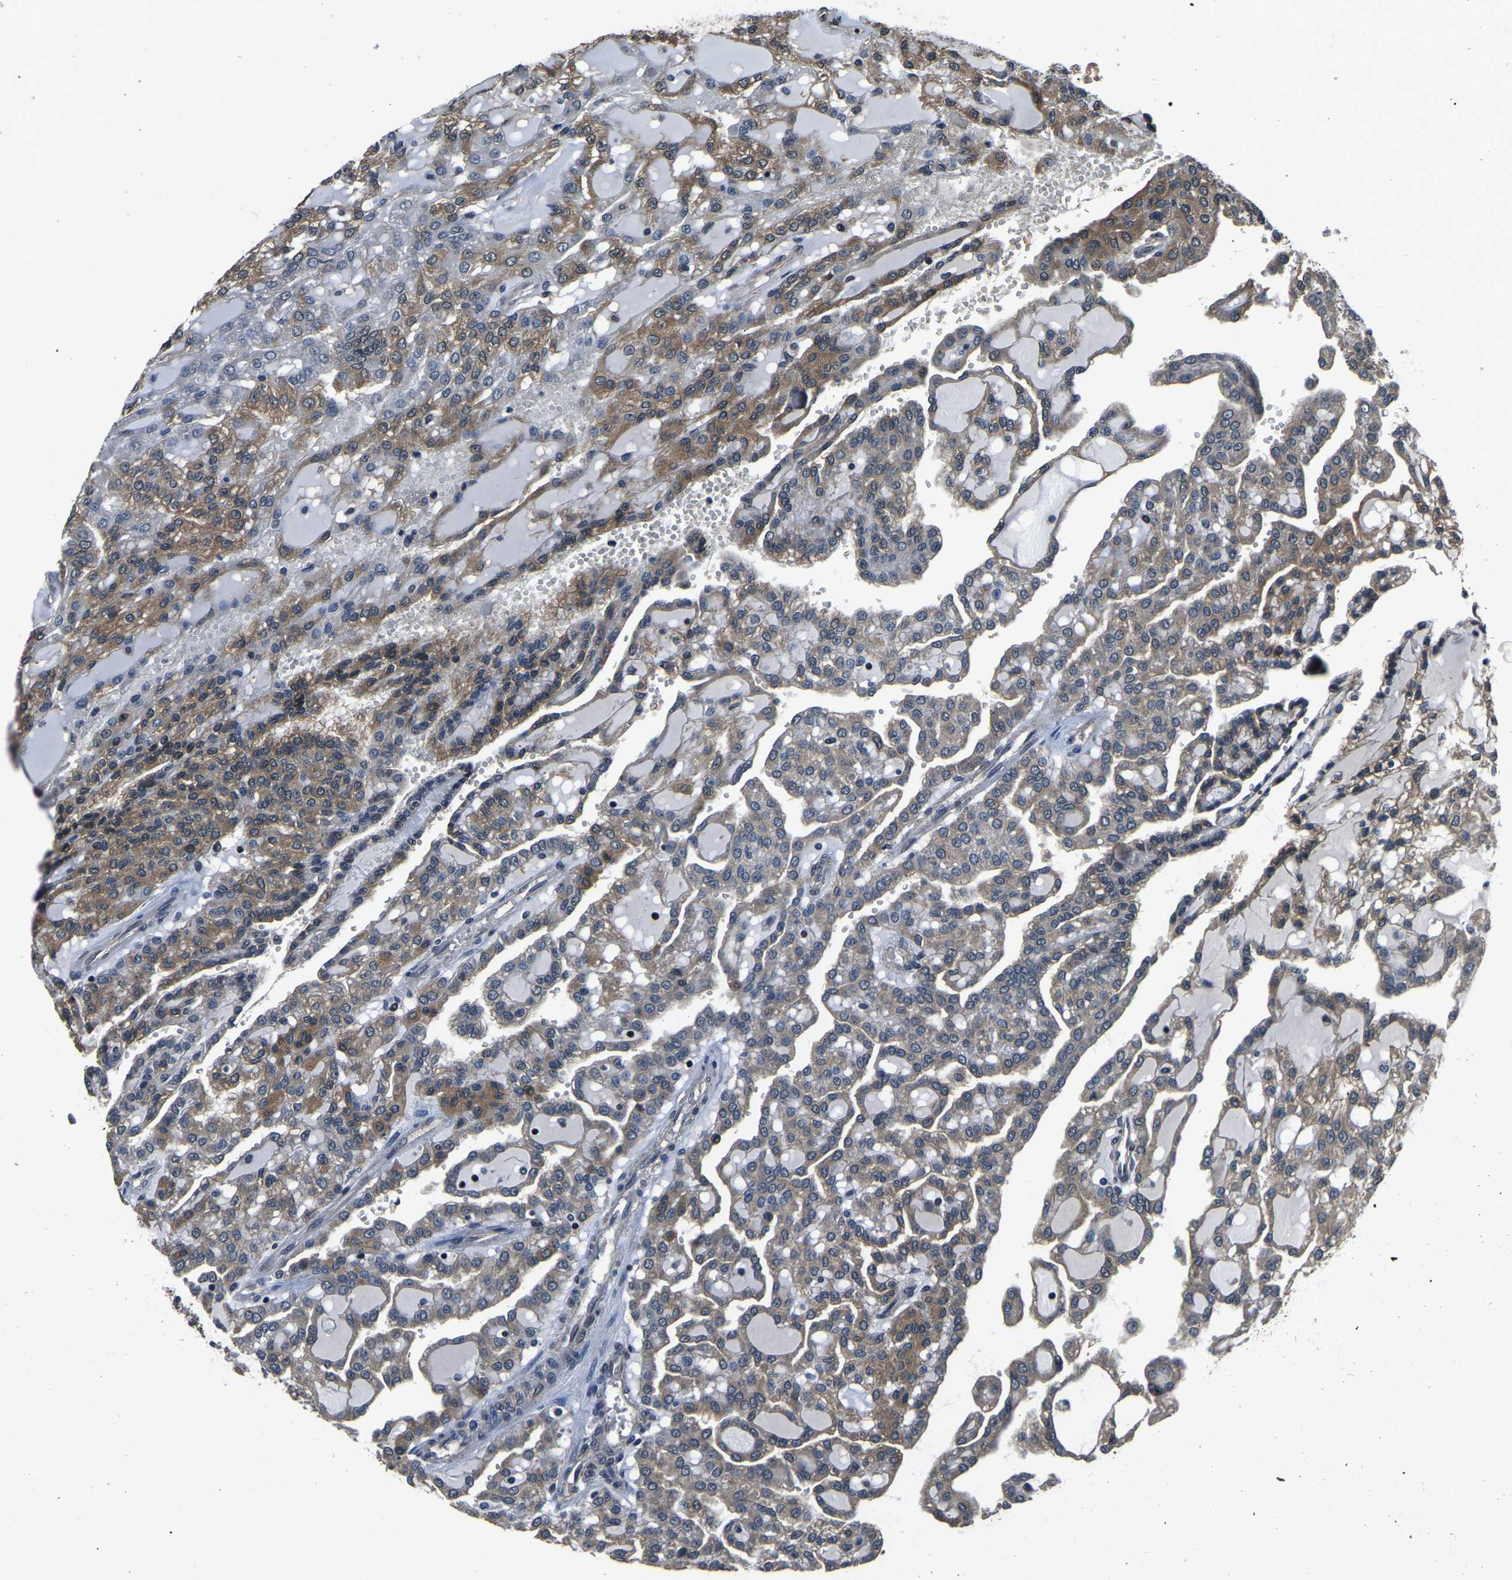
{"staining": {"intensity": "moderate", "quantity": ">75%", "location": "cytoplasmic/membranous"}, "tissue": "renal cancer", "cell_type": "Tumor cells", "image_type": "cancer", "snomed": [{"axis": "morphology", "description": "Adenocarcinoma, NOS"}, {"axis": "topography", "description": "Kidney"}], "caption": "The histopathology image reveals immunohistochemical staining of renal adenocarcinoma. There is moderate cytoplasmic/membranous expression is identified in approximately >75% of tumor cells.", "gene": "ANKIB1", "patient": {"sex": "male", "age": 63}}